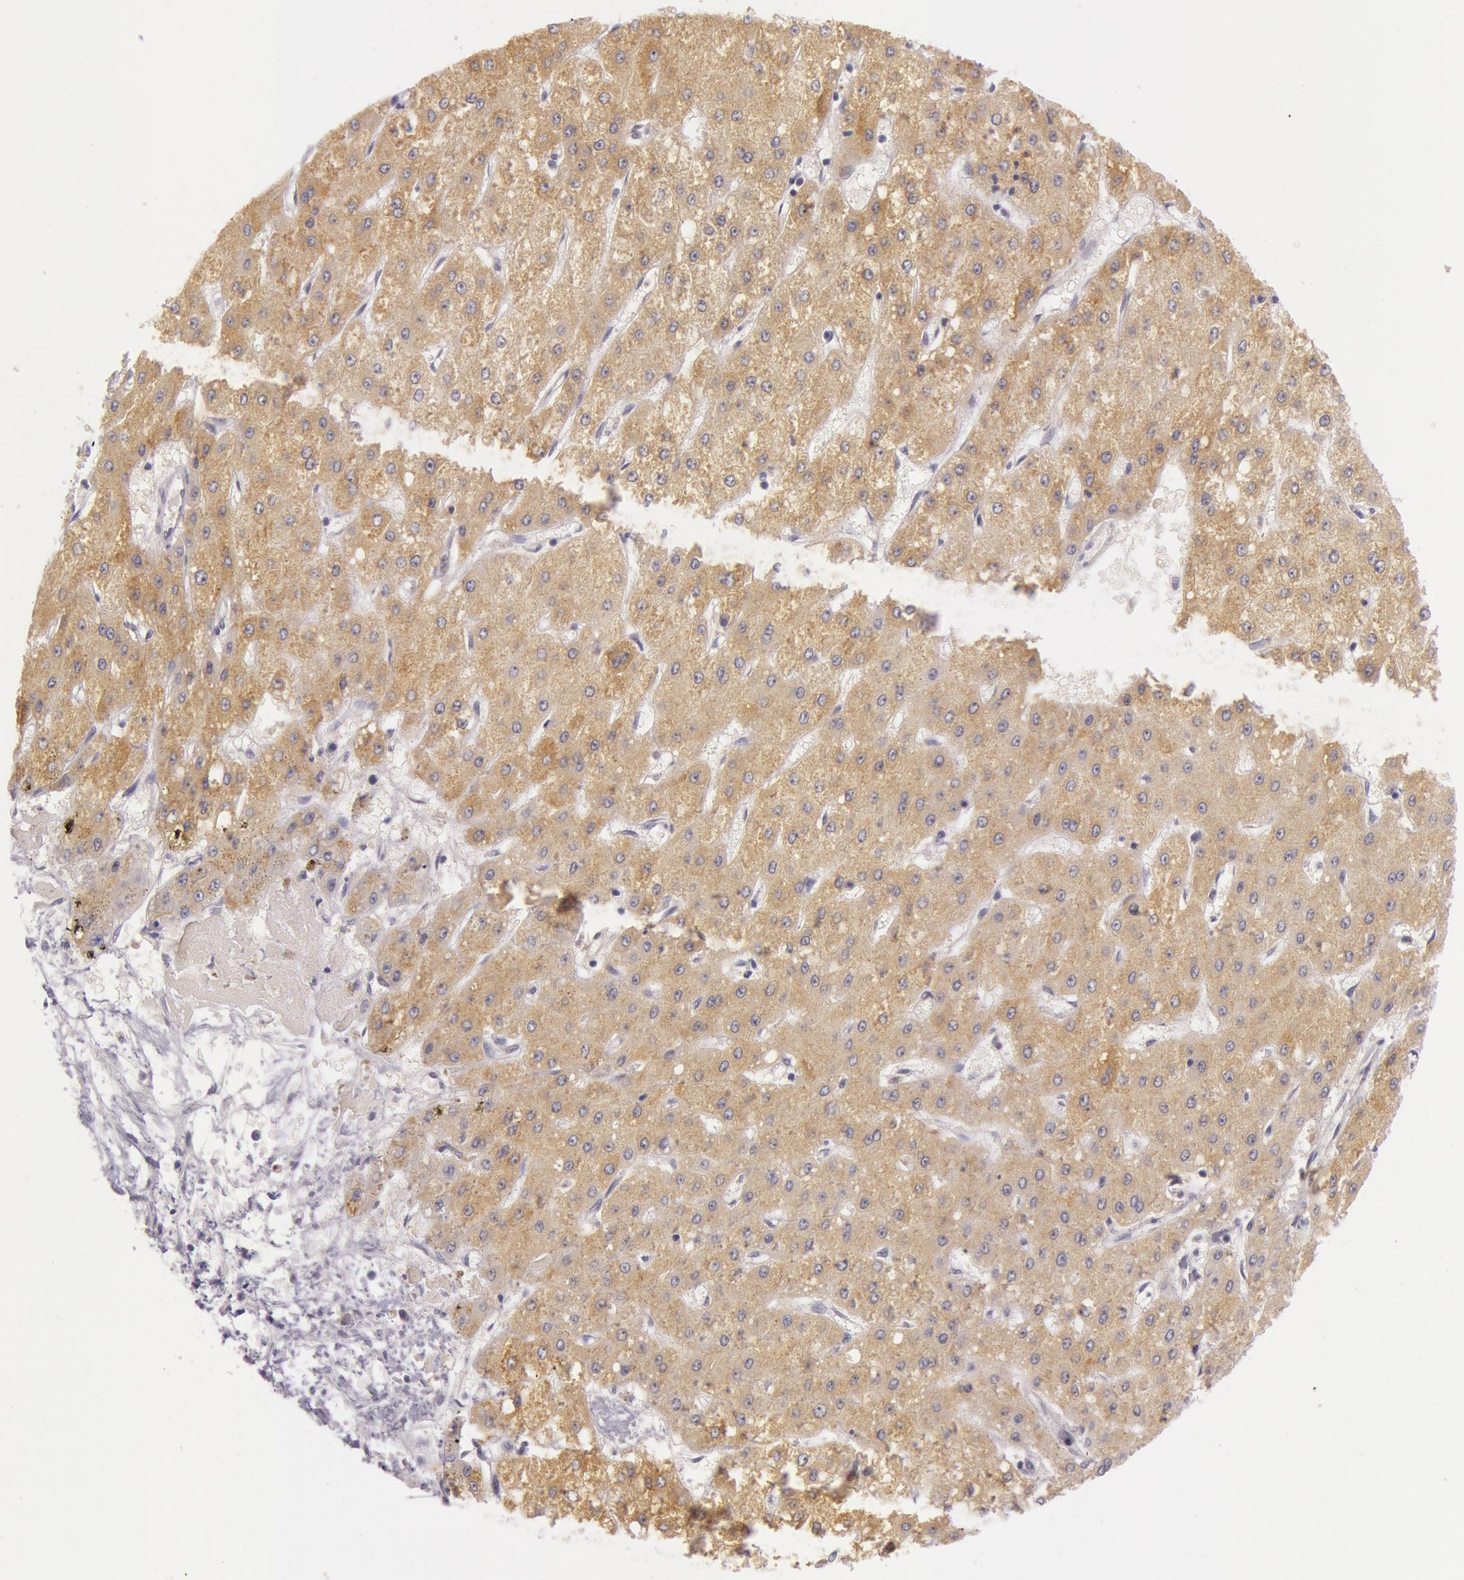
{"staining": {"intensity": "weak", "quantity": ">75%", "location": "cytoplasmic/membranous"}, "tissue": "liver cancer", "cell_type": "Tumor cells", "image_type": "cancer", "snomed": [{"axis": "morphology", "description": "Carcinoma, Hepatocellular, NOS"}, {"axis": "topography", "description": "Liver"}], "caption": "Immunohistochemical staining of human hepatocellular carcinoma (liver) exhibits low levels of weak cytoplasmic/membranous expression in about >75% of tumor cells. (DAB (3,3'-diaminobenzidine) IHC, brown staining for protein, blue staining for nuclei).", "gene": "RBMY1F", "patient": {"sex": "female", "age": 52}}